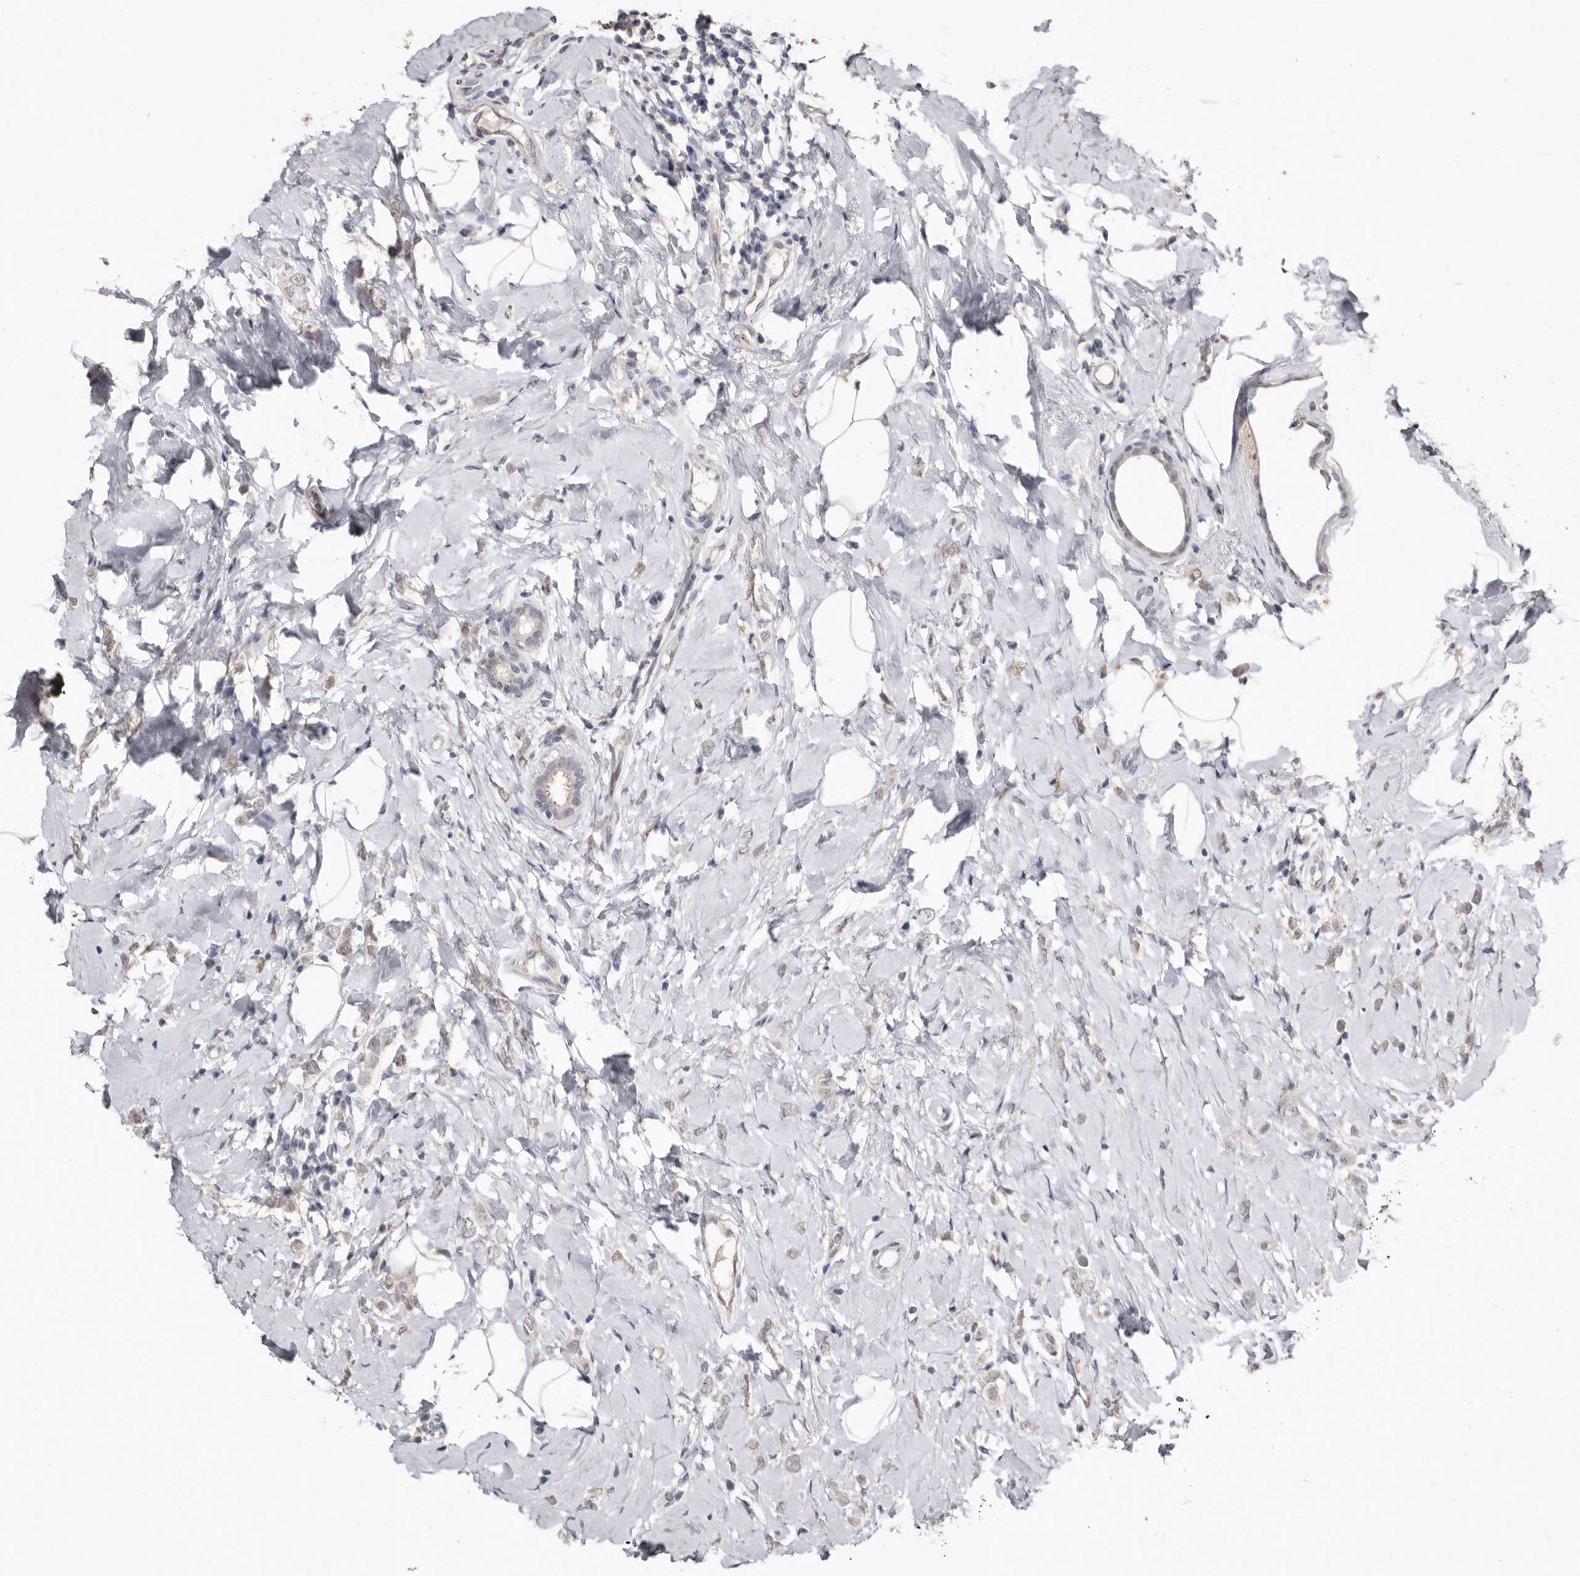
{"staining": {"intensity": "negative", "quantity": "none", "location": "none"}, "tissue": "breast cancer", "cell_type": "Tumor cells", "image_type": "cancer", "snomed": [{"axis": "morphology", "description": "Lobular carcinoma"}, {"axis": "topography", "description": "Breast"}], "caption": "A photomicrograph of breast lobular carcinoma stained for a protein exhibits no brown staining in tumor cells.", "gene": "SULT1E1", "patient": {"sex": "female", "age": 47}}